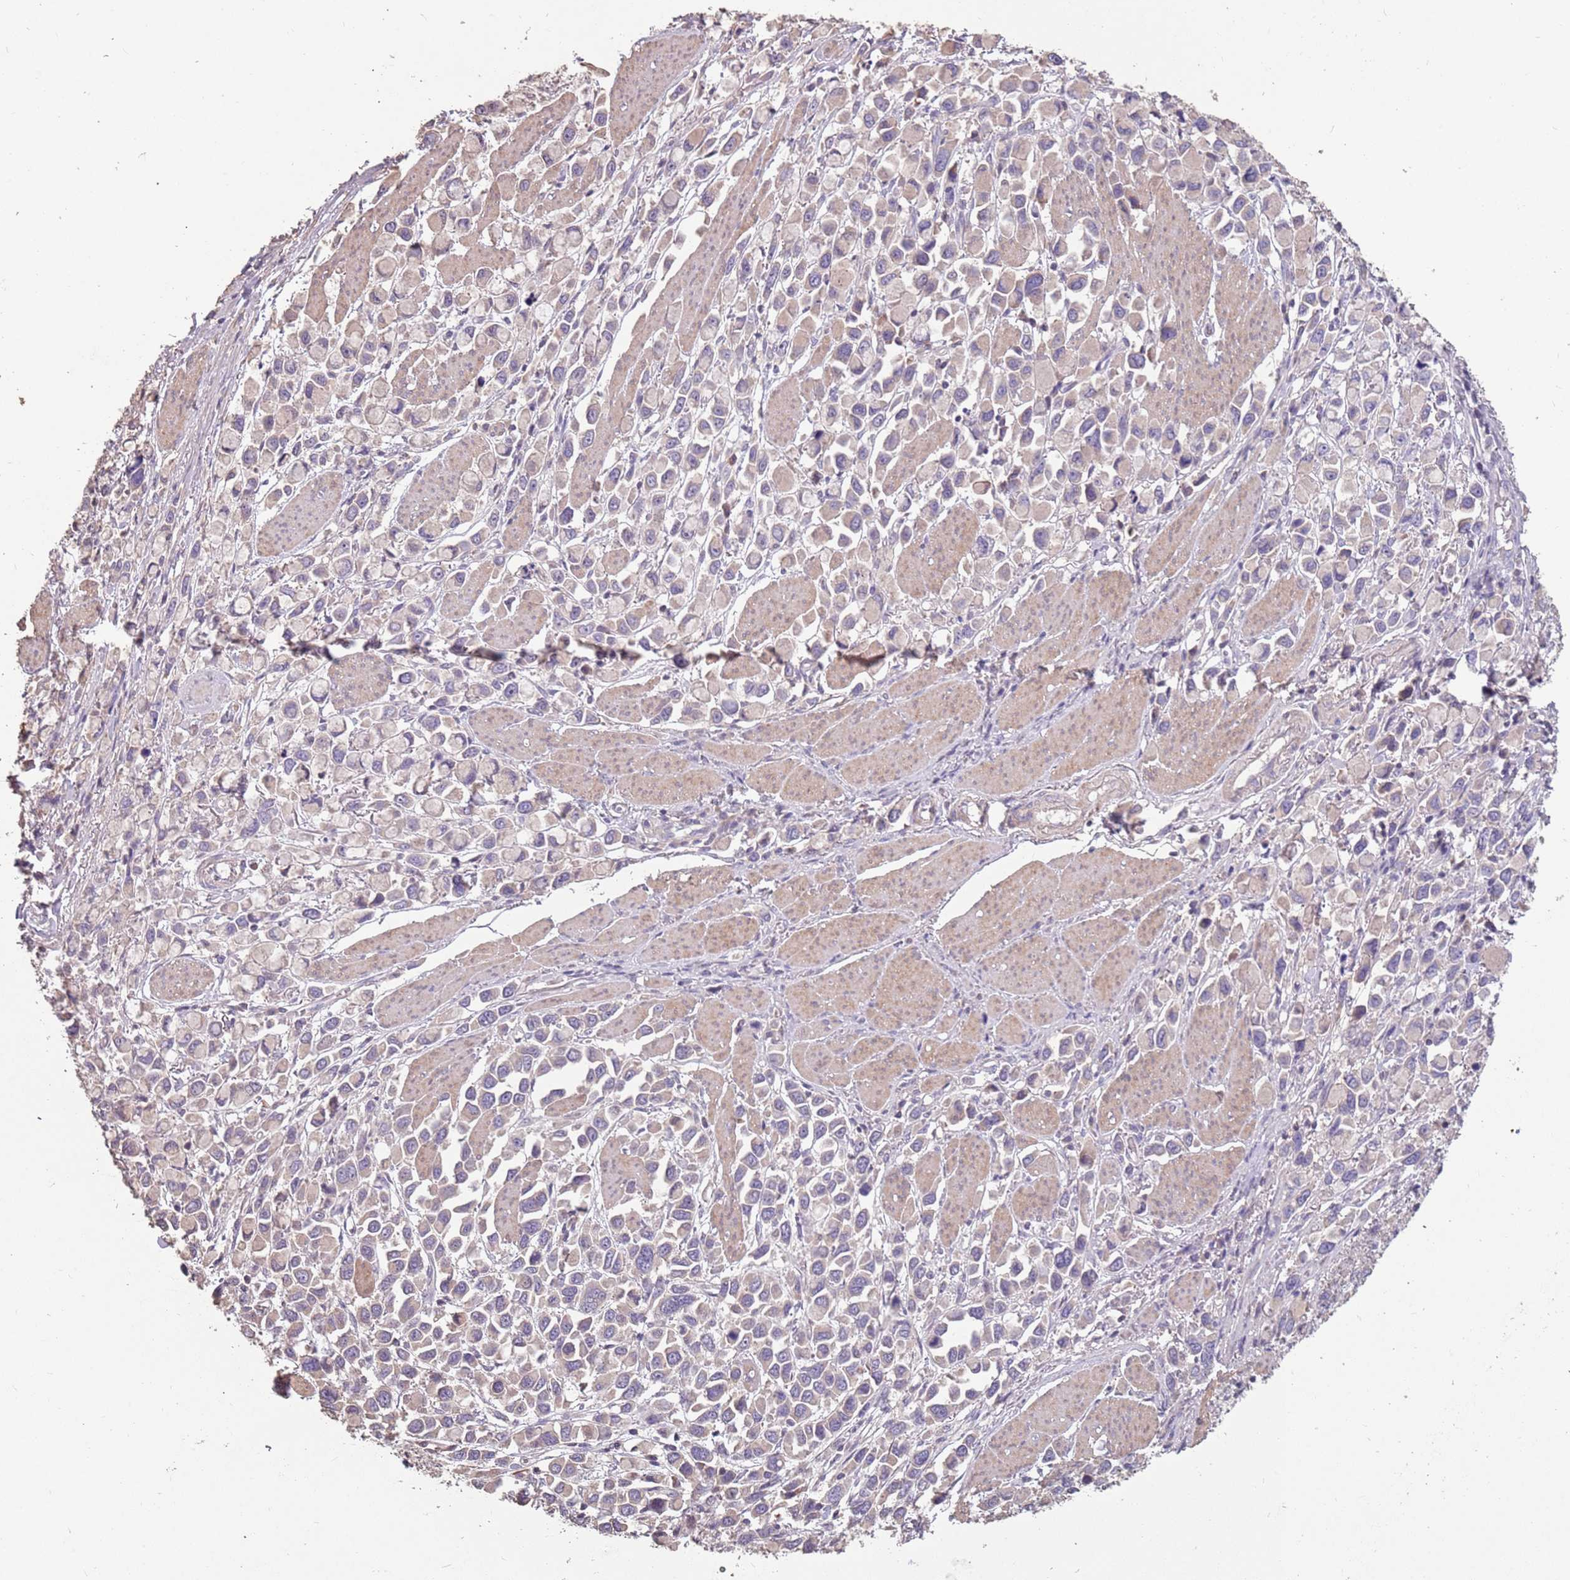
{"staining": {"intensity": "negative", "quantity": "none", "location": "none"}, "tissue": "stomach cancer", "cell_type": "Tumor cells", "image_type": "cancer", "snomed": [{"axis": "morphology", "description": "Adenocarcinoma, NOS"}, {"axis": "topography", "description": "Stomach"}], "caption": "DAB (3,3'-diaminobenzidine) immunohistochemical staining of stomach cancer (adenocarcinoma) shows no significant staining in tumor cells.", "gene": "MBD3L1", "patient": {"sex": "female", "age": 81}}